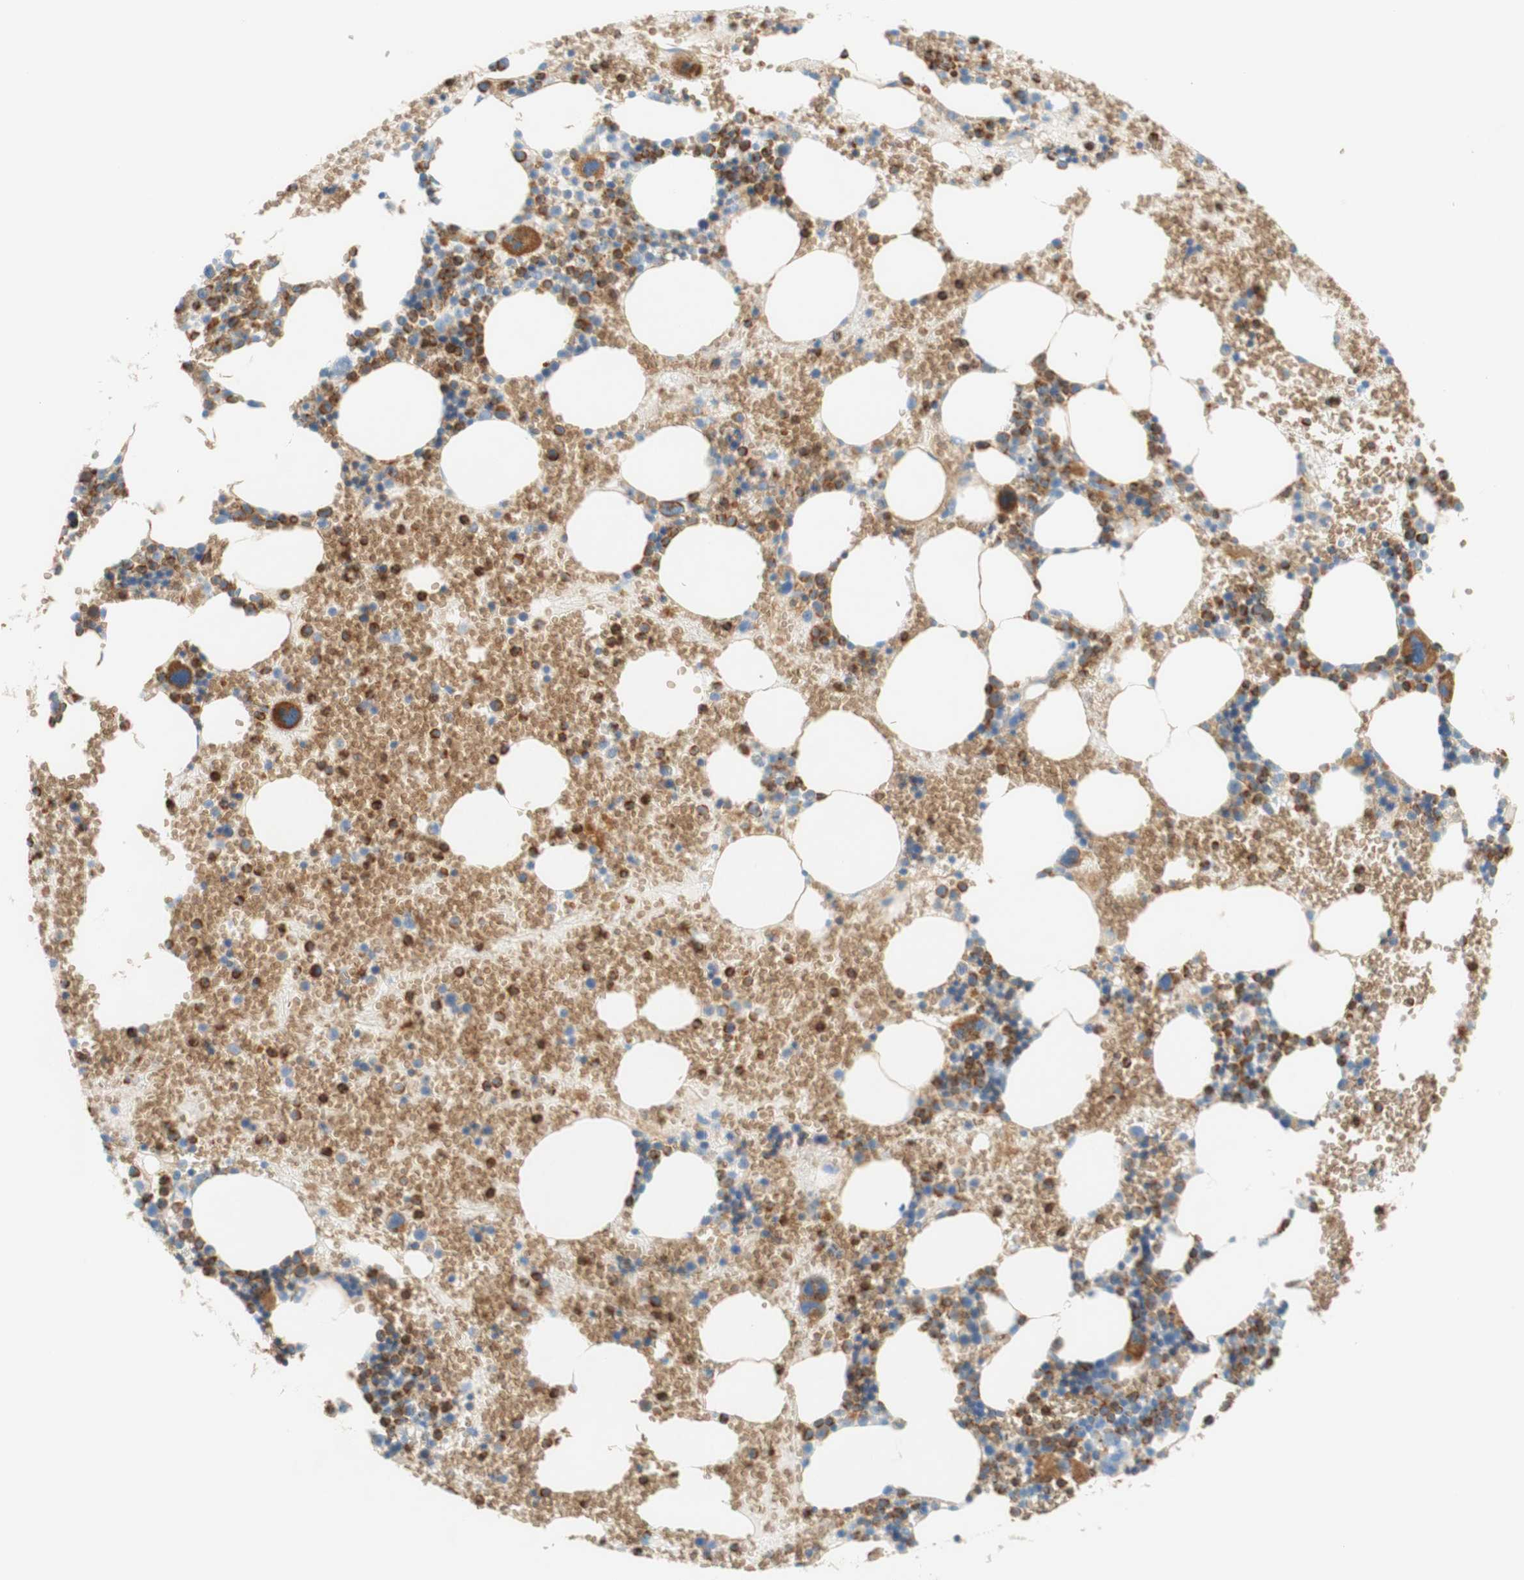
{"staining": {"intensity": "moderate", "quantity": ">75%", "location": "cytoplasmic/membranous,nuclear"}, "tissue": "bone marrow", "cell_type": "Hematopoietic cells", "image_type": "normal", "snomed": [{"axis": "morphology", "description": "Normal tissue, NOS"}, {"axis": "morphology", "description": "Inflammation, NOS"}, {"axis": "topography", "description": "Bone marrow"}], "caption": "Protein expression analysis of benign human bone marrow reveals moderate cytoplasmic/membranous,nuclear staining in approximately >75% of hematopoietic cells. (DAB IHC, brown staining for protein, blue staining for nuclei).", "gene": "STOM", "patient": {"sex": "female", "age": 76}}